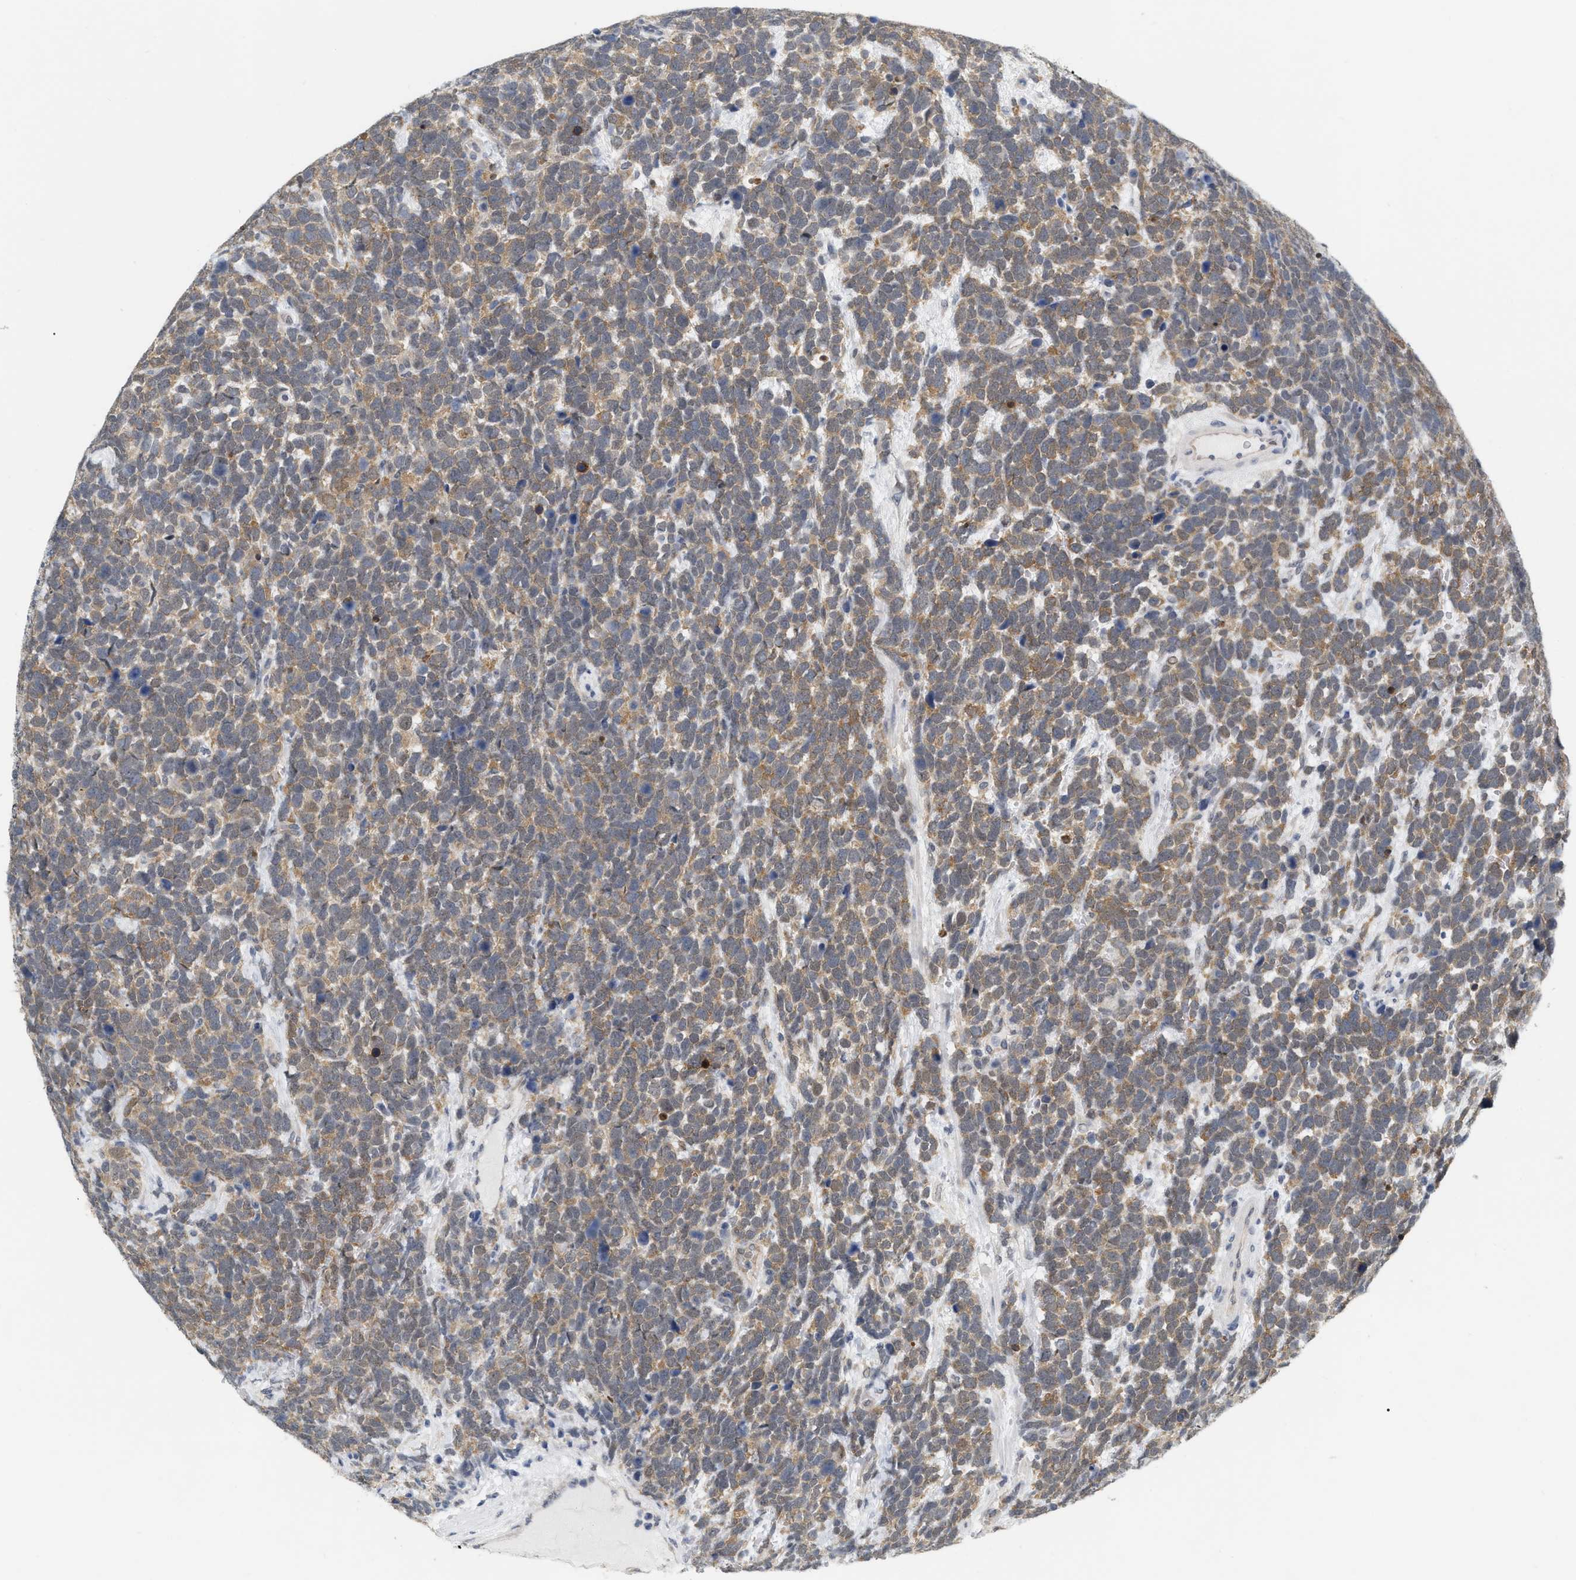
{"staining": {"intensity": "moderate", "quantity": ">75%", "location": "cytoplasmic/membranous"}, "tissue": "urothelial cancer", "cell_type": "Tumor cells", "image_type": "cancer", "snomed": [{"axis": "morphology", "description": "Urothelial carcinoma, High grade"}, {"axis": "topography", "description": "Urinary bladder"}], "caption": "This is an image of immunohistochemistry (IHC) staining of urothelial carcinoma (high-grade), which shows moderate staining in the cytoplasmic/membranous of tumor cells.", "gene": "RUVBL1", "patient": {"sex": "female", "age": 82}}